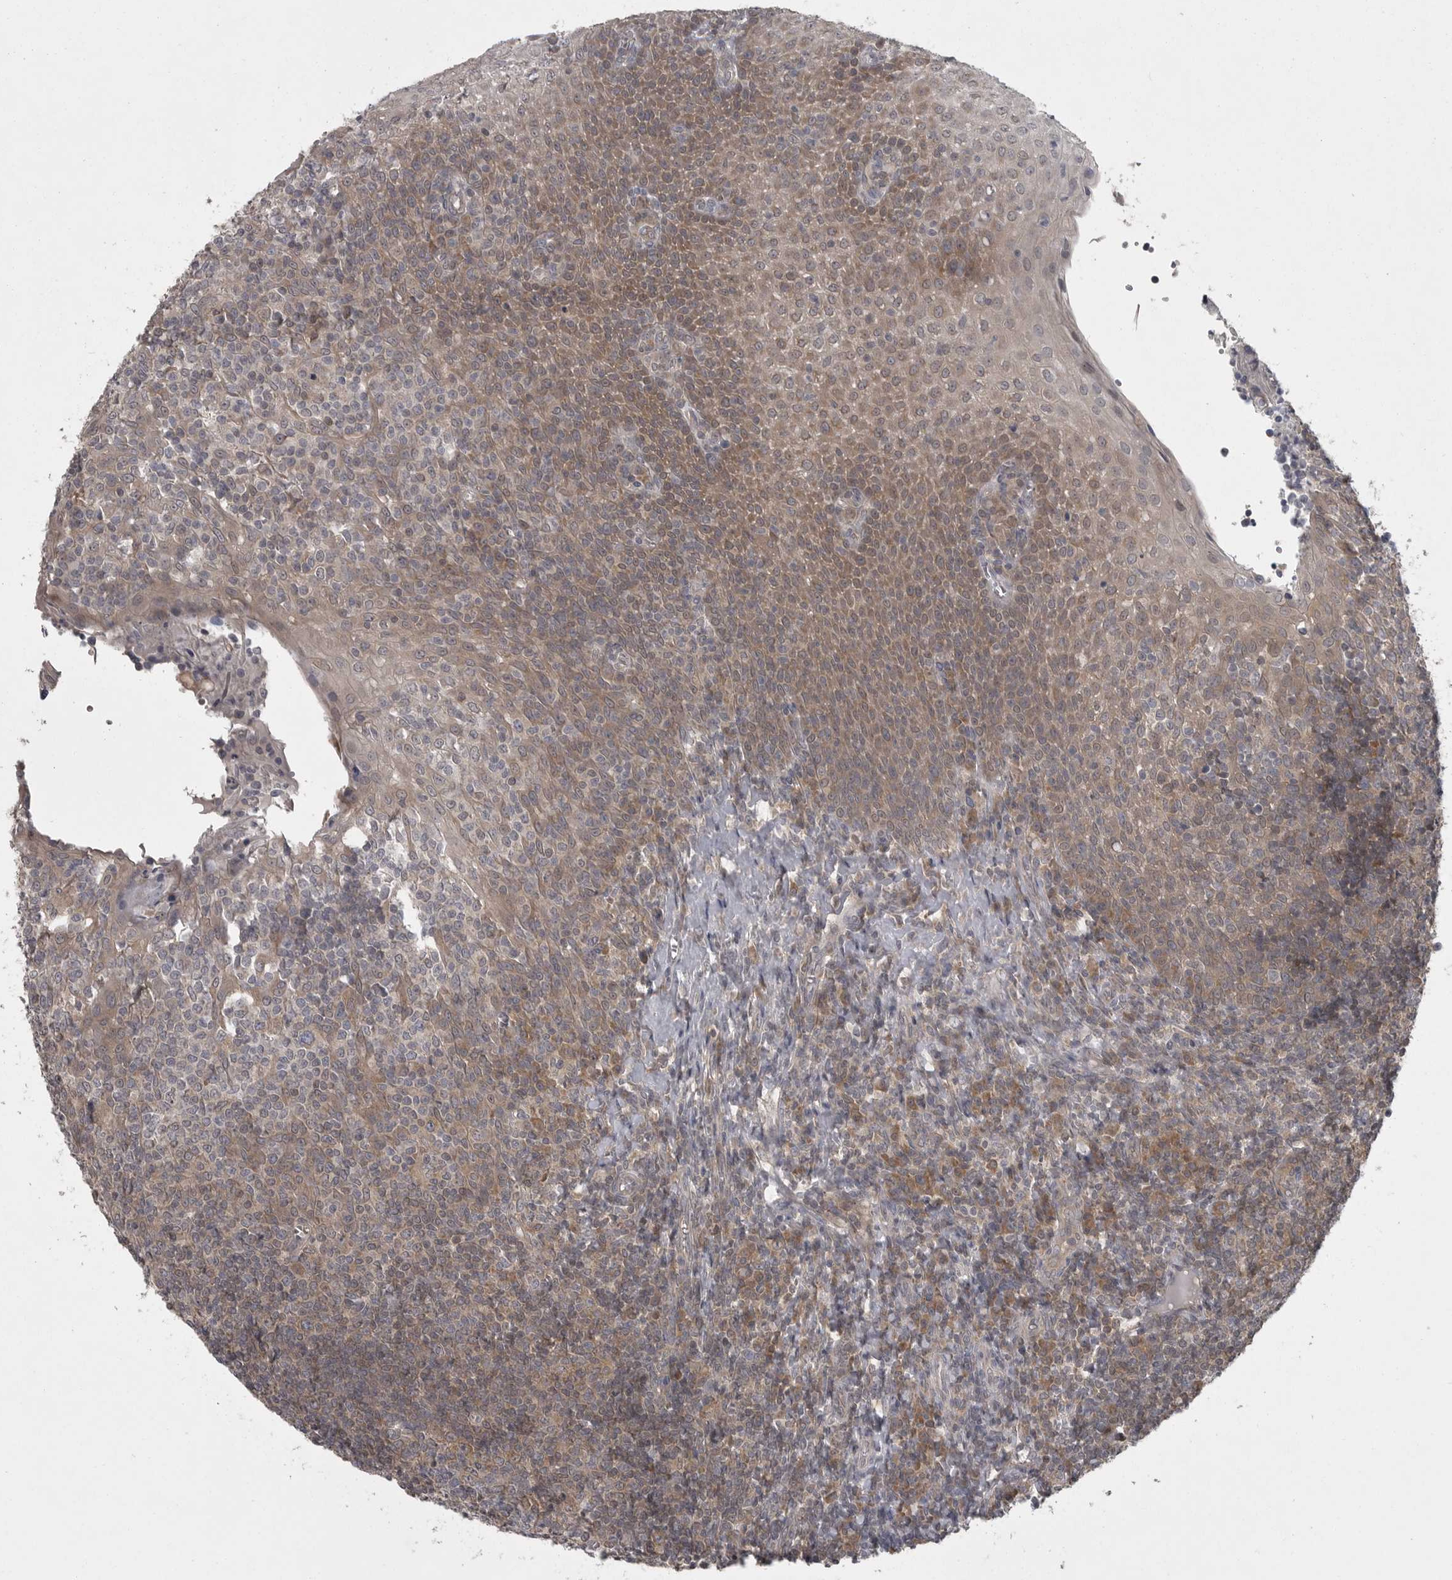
{"staining": {"intensity": "weak", "quantity": "<25%", "location": "cytoplasmic/membranous"}, "tissue": "tonsil", "cell_type": "Germinal center cells", "image_type": "normal", "snomed": [{"axis": "morphology", "description": "Normal tissue, NOS"}, {"axis": "topography", "description": "Tonsil"}], "caption": "Immunohistochemical staining of unremarkable tonsil shows no significant staining in germinal center cells.", "gene": "PHF13", "patient": {"sex": "female", "age": 19}}